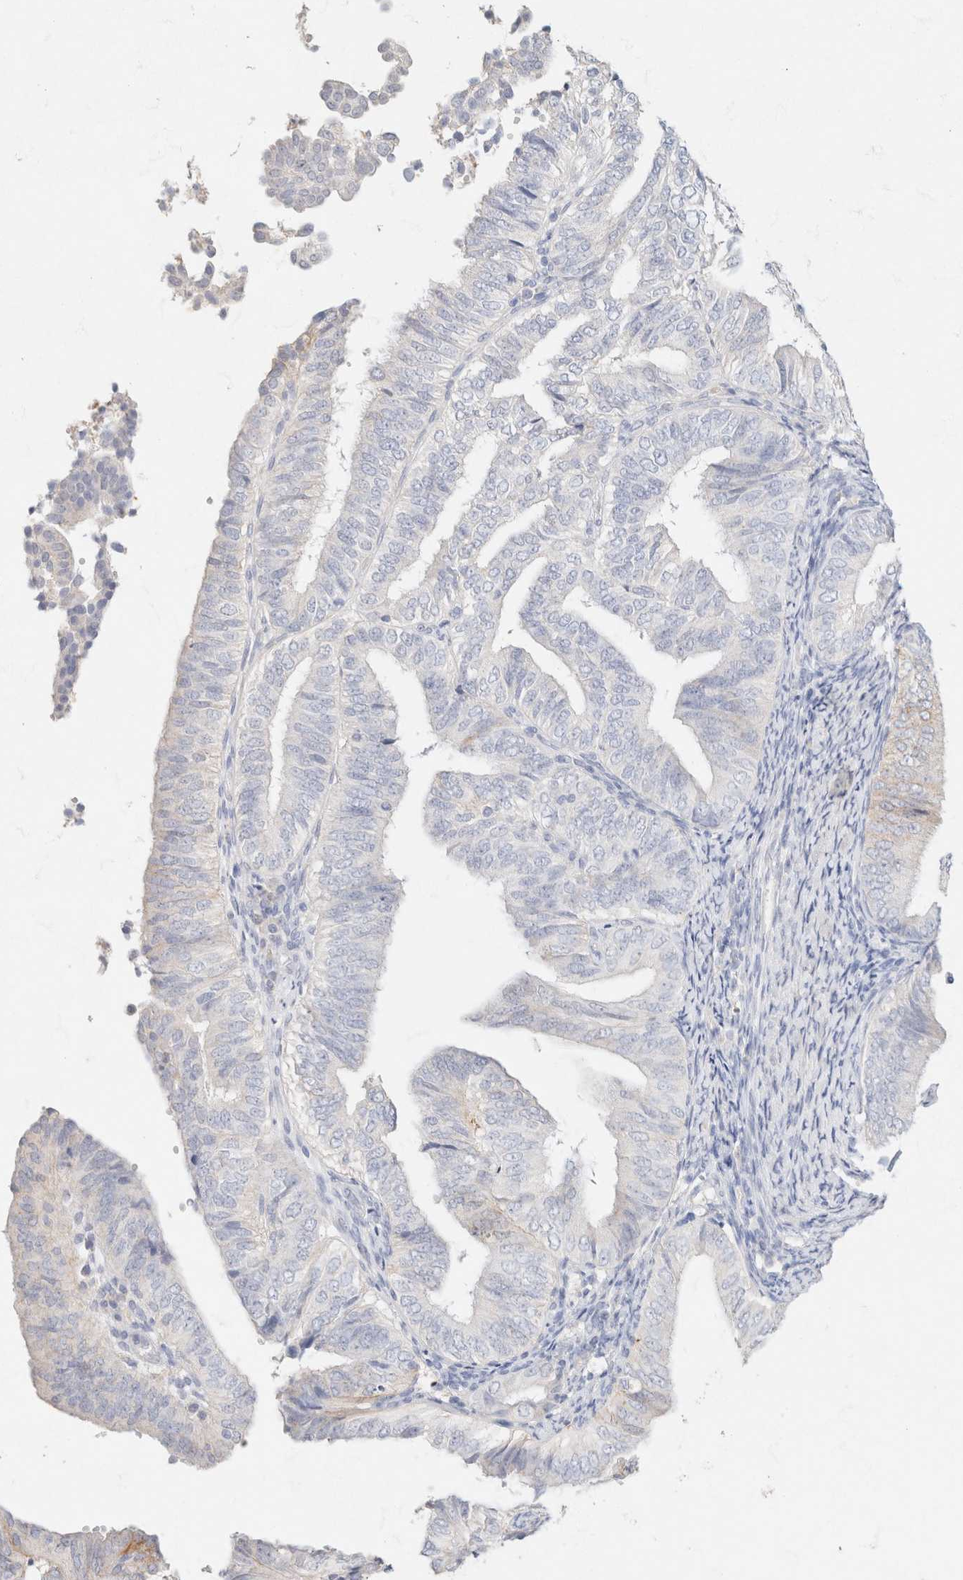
{"staining": {"intensity": "moderate", "quantity": "<25%", "location": "cytoplasmic/membranous"}, "tissue": "endometrial cancer", "cell_type": "Tumor cells", "image_type": "cancer", "snomed": [{"axis": "morphology", "description": "Adenocarcinoma, NOS"}, {"axis": "topography", "description": "Endometrium"}], "caption": "Immunohistochemistry (DAB (3,3'-diaminobenzidine)) staining of human endometrial cancer (adenocarcinoma) shows moderate cytoplasmic/membranous protein staining in approximately <25% of tumor cells.", "gene": "CA12", "patient": {"sex": "female", "age": 58}}